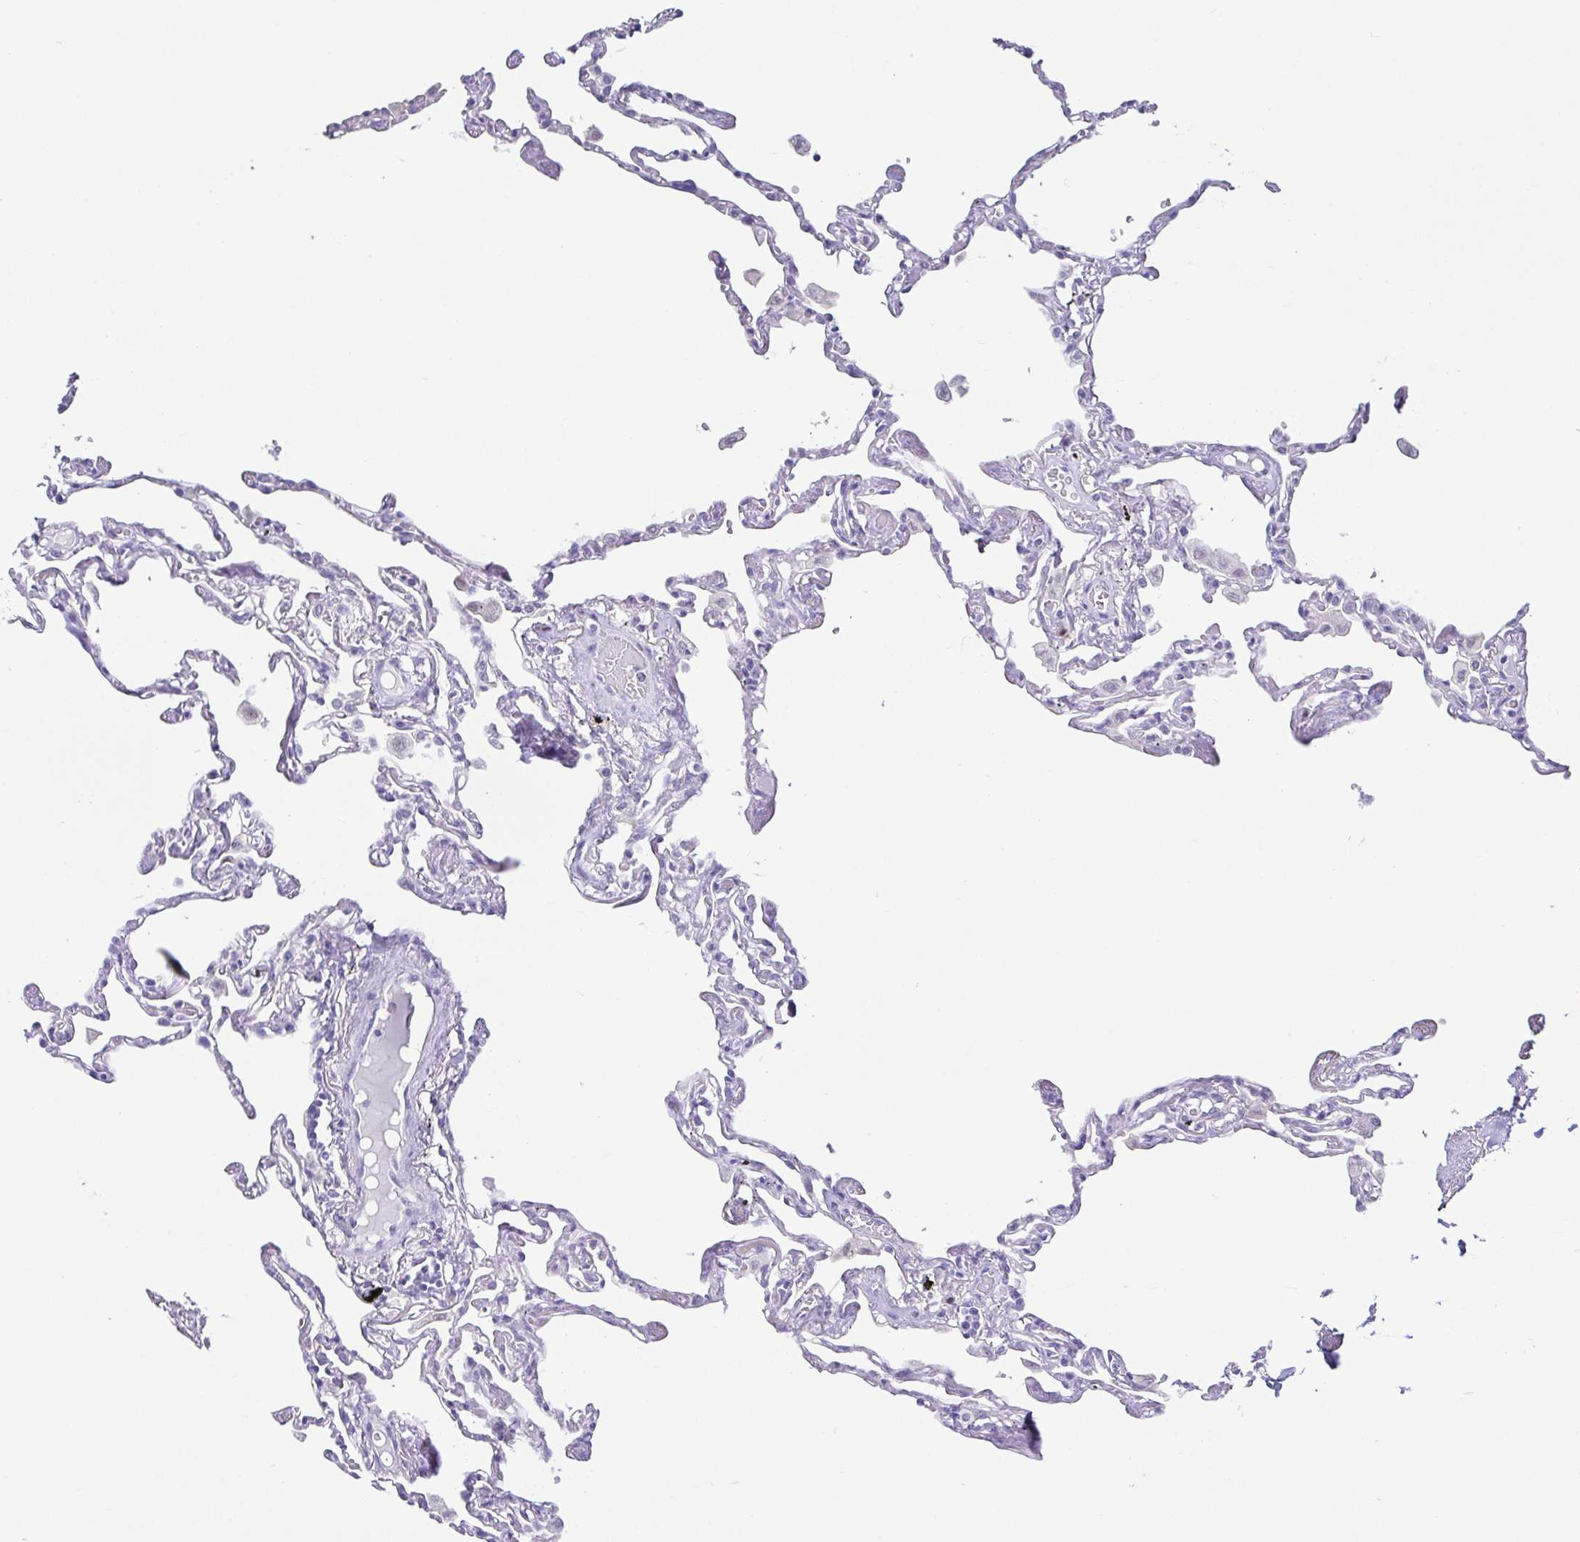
{"staining": {"intensity": "negative", "quantity": "none", "location": "none"}, "tissue": "lung", "cell_type": "Alveolar cells", "image_type": "normal", "snomed": [{"axis": "morphology", "description": "Normal tissue, NOS"}, {"axis": "topography", "description": "Lung"}], "caption": "Alveolar cells show no significant protein positivity in unremarkable lung.", "gene": "UBE2Q1", "patient": {"sex": "female", "age": 67}}